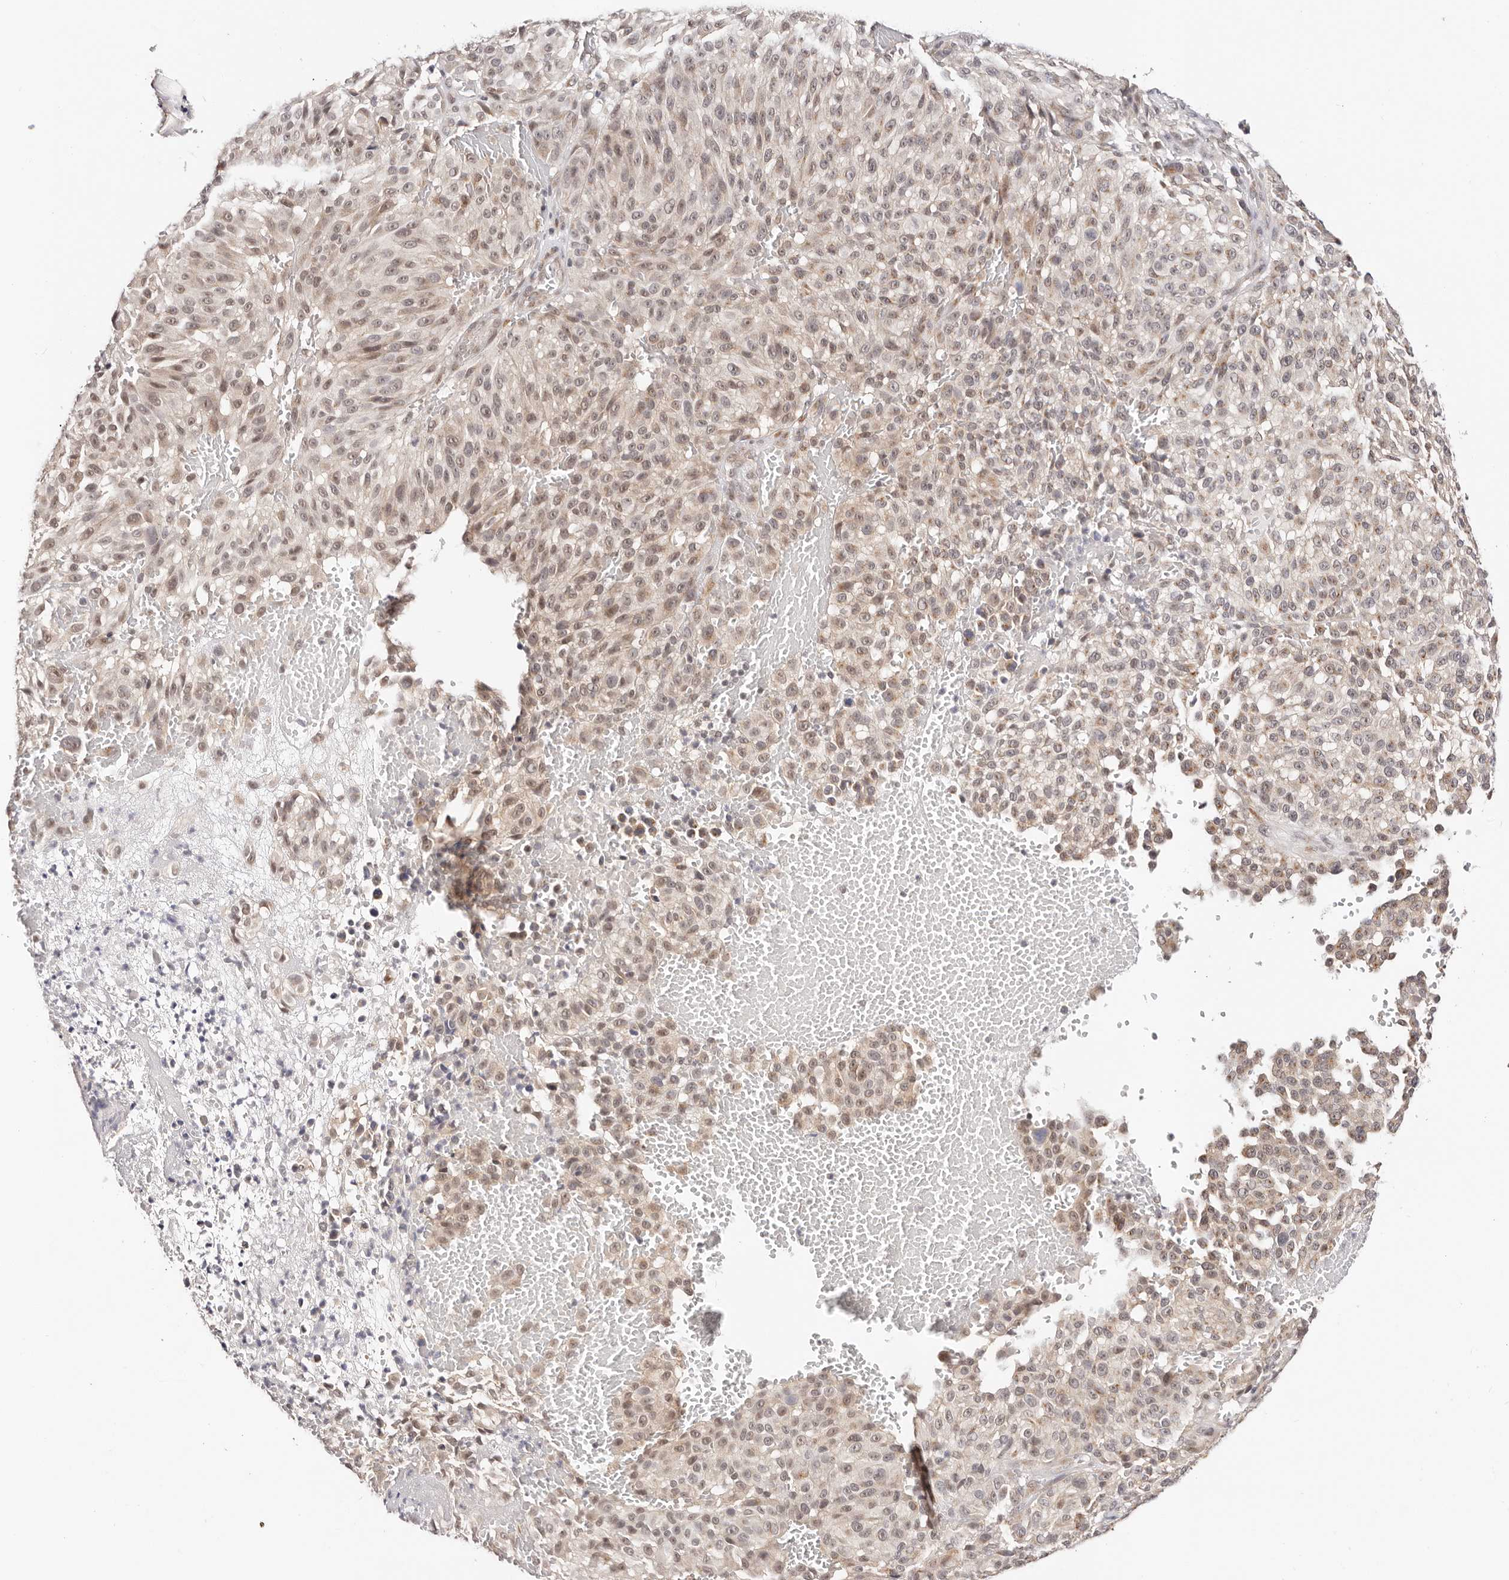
{"staining": {"intensity": "moderate", "quantity": "25%-75%", "location": "cytoplasmic/membranous,nuclear"}, "tissue": "melanoma", "cell_type": "Tumor cells", "image_type": "cancer", "snomed": [{"axis": "morphology", "description": "Malignant melanoma, NOS"}, {"axis": "topography", "description": "Skin"}], "caption": "Melanoma stained with a brown dye reveals moderate cytoplasmic/membranous and nuclear positive expression in approximately 25%-75% of tumor cells.", "gene": "VIPAS39", "patient": {"sex": "male", "age": 83}}